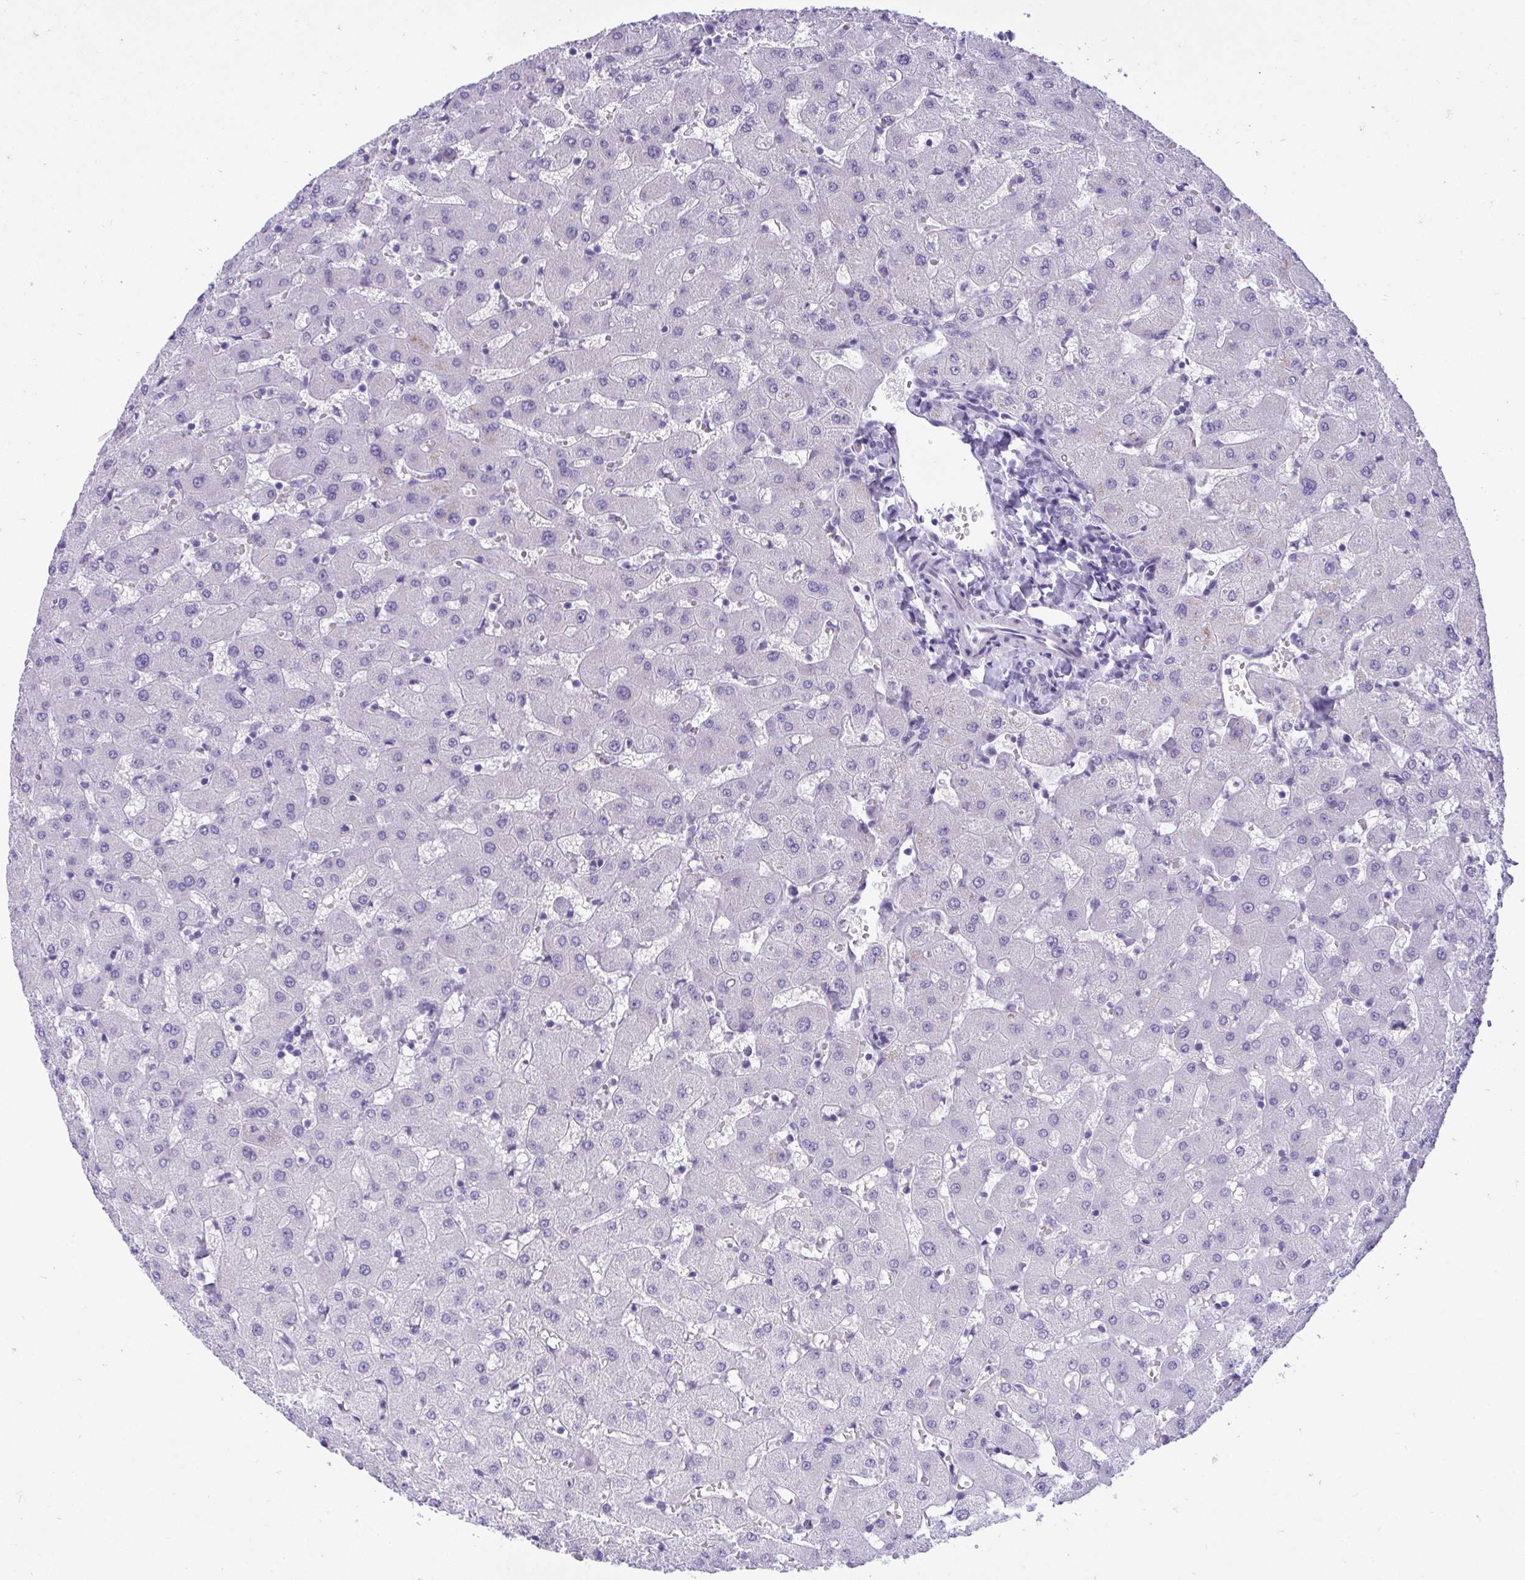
{"staining": {"intensity": "negative", "quantity": "none", "location": "none"}, "tissue": "liver", "cell_type": "Cholangiocytes", "image_type": "normal", "snomed": [{"axis": "morphology", "description": "Normal tissue, NOS"}, {"axis": "topography", "description": "Liver"}], "caption": "An IHC photomicrograph of benign liver is shown. There is no staining in cholangiocytes of liver.", "gene": "TEAD4", "patient": {"sex": "female", "age": 63}}